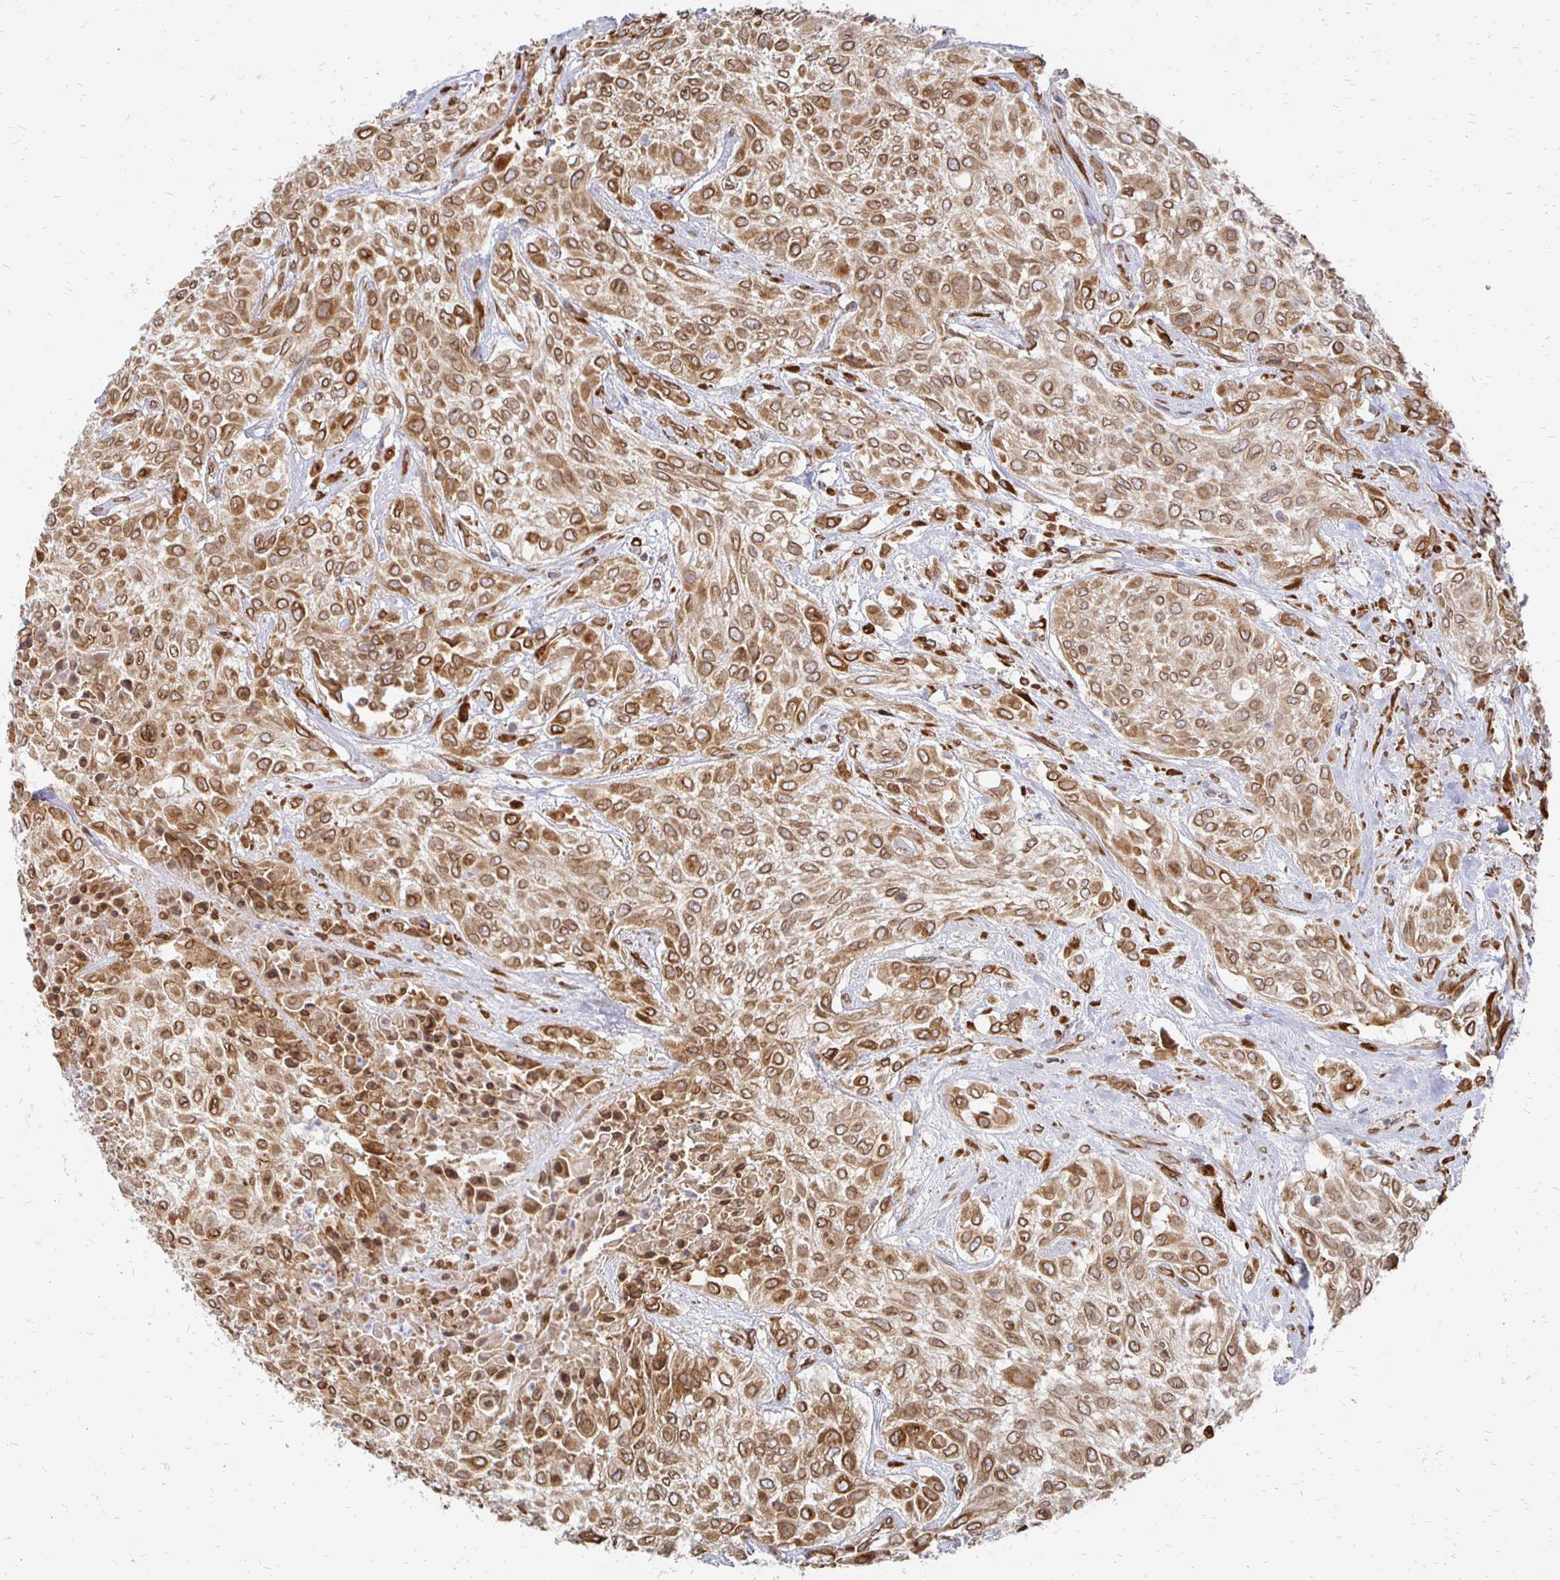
{"staining": {"intensity": "strong", "quantity": ">75%", "location": "cytoplasmic/membranous,nuclear"}, "tissue": "urothelial cancer", "cell_type": "Tumor cells", "image_type": "cancer", "snomed": [{"axis": "morphology", "description": "Urothelial carcinoma, High grade"}, {"axis": "topography", "description": "Urinary bladder"}], "caption": "Urothelial cancer stained with immunohistochemistry (IHC) displays strong cytoplasmic/membranous and nuclear staining in about >75% of tumor cells. (IHC, brightfield microscopy, high magnification).", "gene": "PELI3", "patient": {"sex": "male", "age": 57}}